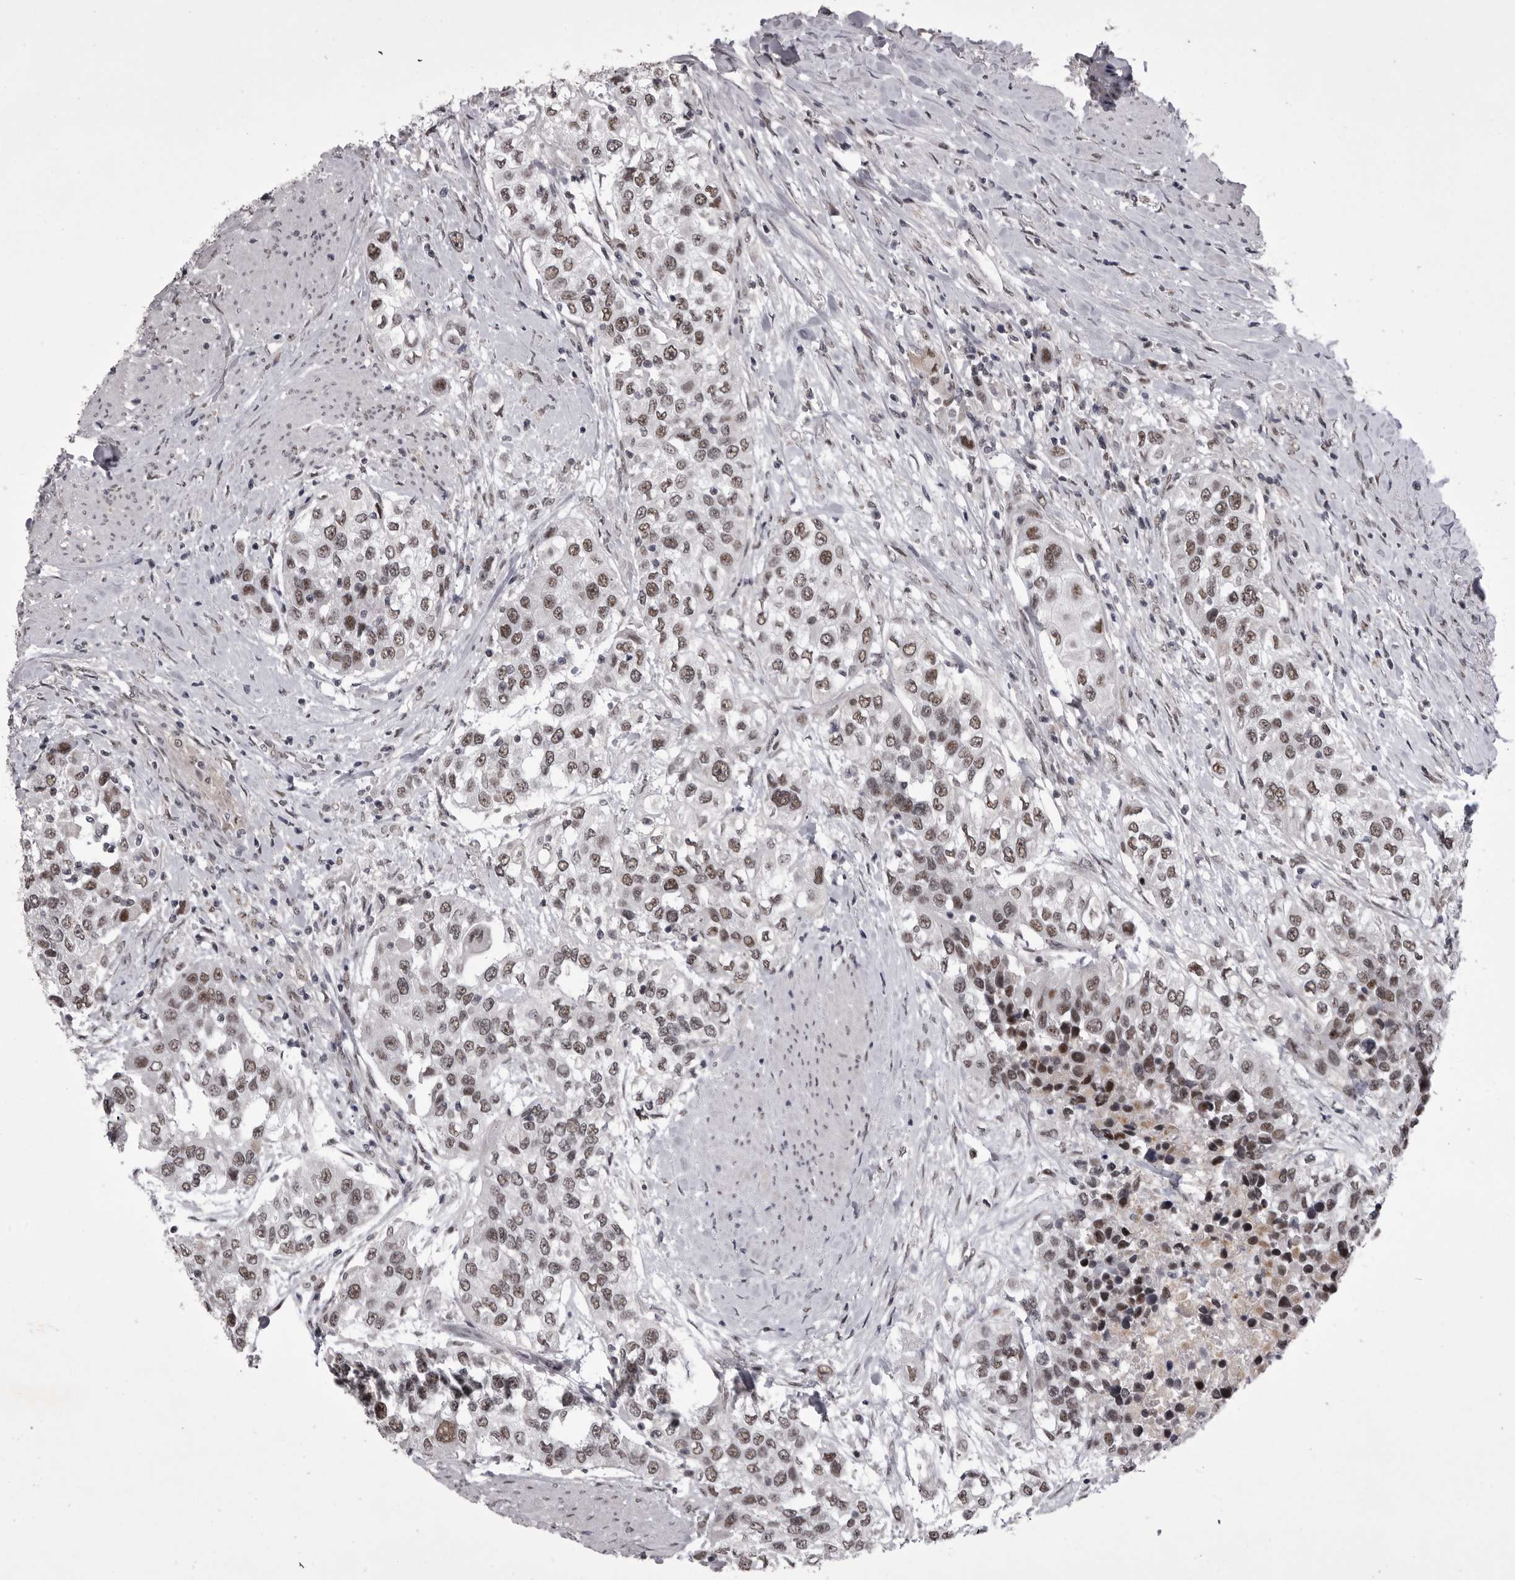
{"staining": {"intensity": "weak", "quantity": ">75%", "location": "nuclear"}, "tissue": "urothelial cancer", "cell_type": "Tumor cells", "image_type": "cancer", "snomed": [{"axis": "morphology", "description": "Urothelial carcinoma, High grade"}, {"axis": "topography", "description": "Urinary bladder"}], "caption": "Immunohistochemical staining of urothelial carcinoma (high-grade) reveals low levels of weak nuclear protein positivity in about >75% of tumor cells.", "gene": "PRPF3", "patient": {"sex": "female", "age": 80}}